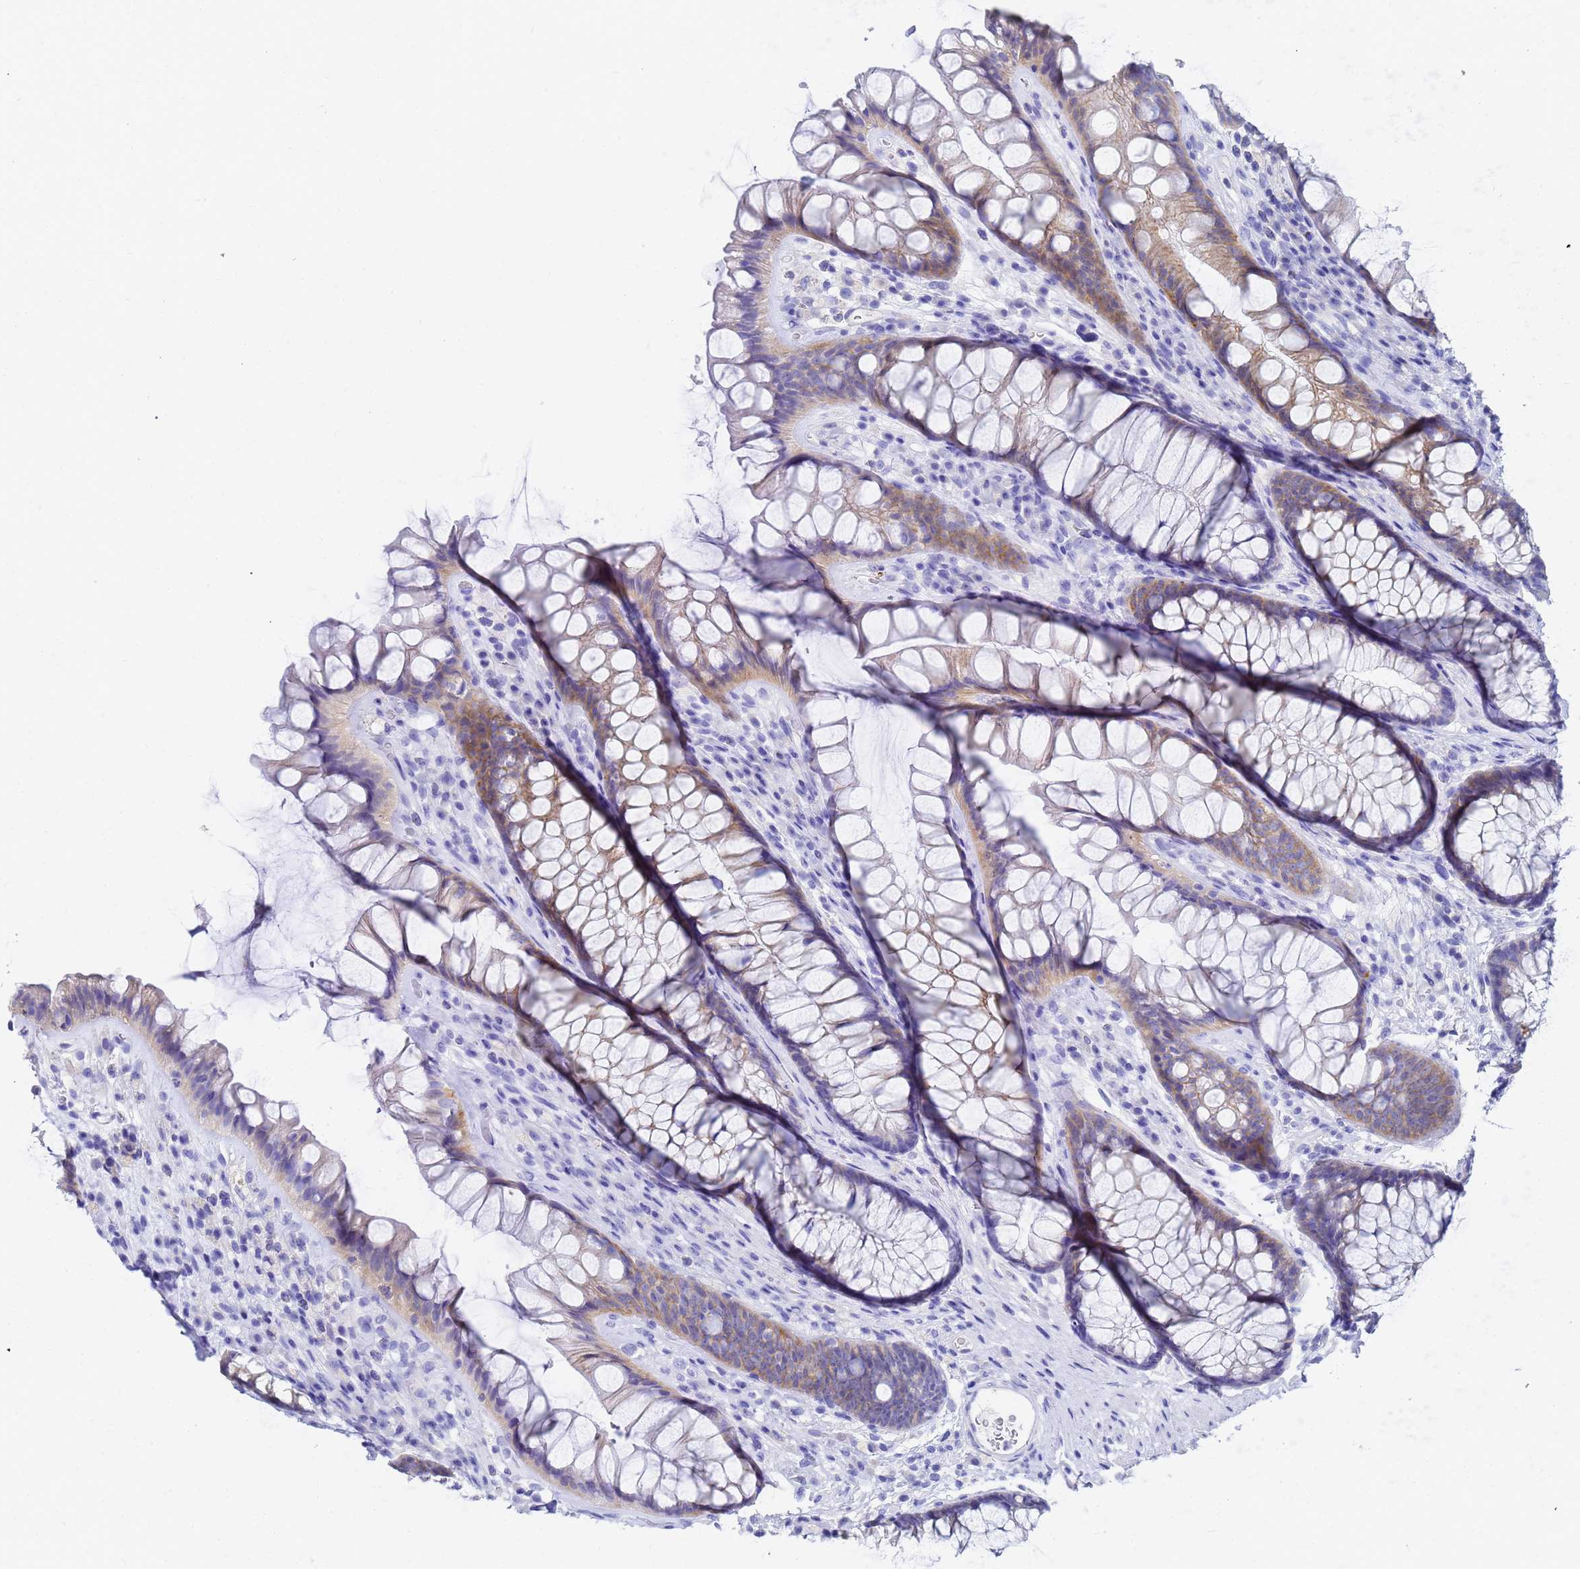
{"staining": {"intensity": "weak", "quantity": "25%-75%", "location": "cytoplasmic/membranous"}, "tissue": "rectum", "cell_type": "Glandular cells", "image_type": "normal", "snomed": [{"axis": "morphology", "description": "Normal tissue, NOS"}, {"axis": "topography", "description": "Rectum"}], "caption": "About 25%-75% of glandular cells in unremarkable rectum exhibit weak cytoplasmic/membranous protein expression as visualized by brown immunohistochemical staining.", "gene": "C2orf72", "patient": {"sex": "male", "age": 74}}